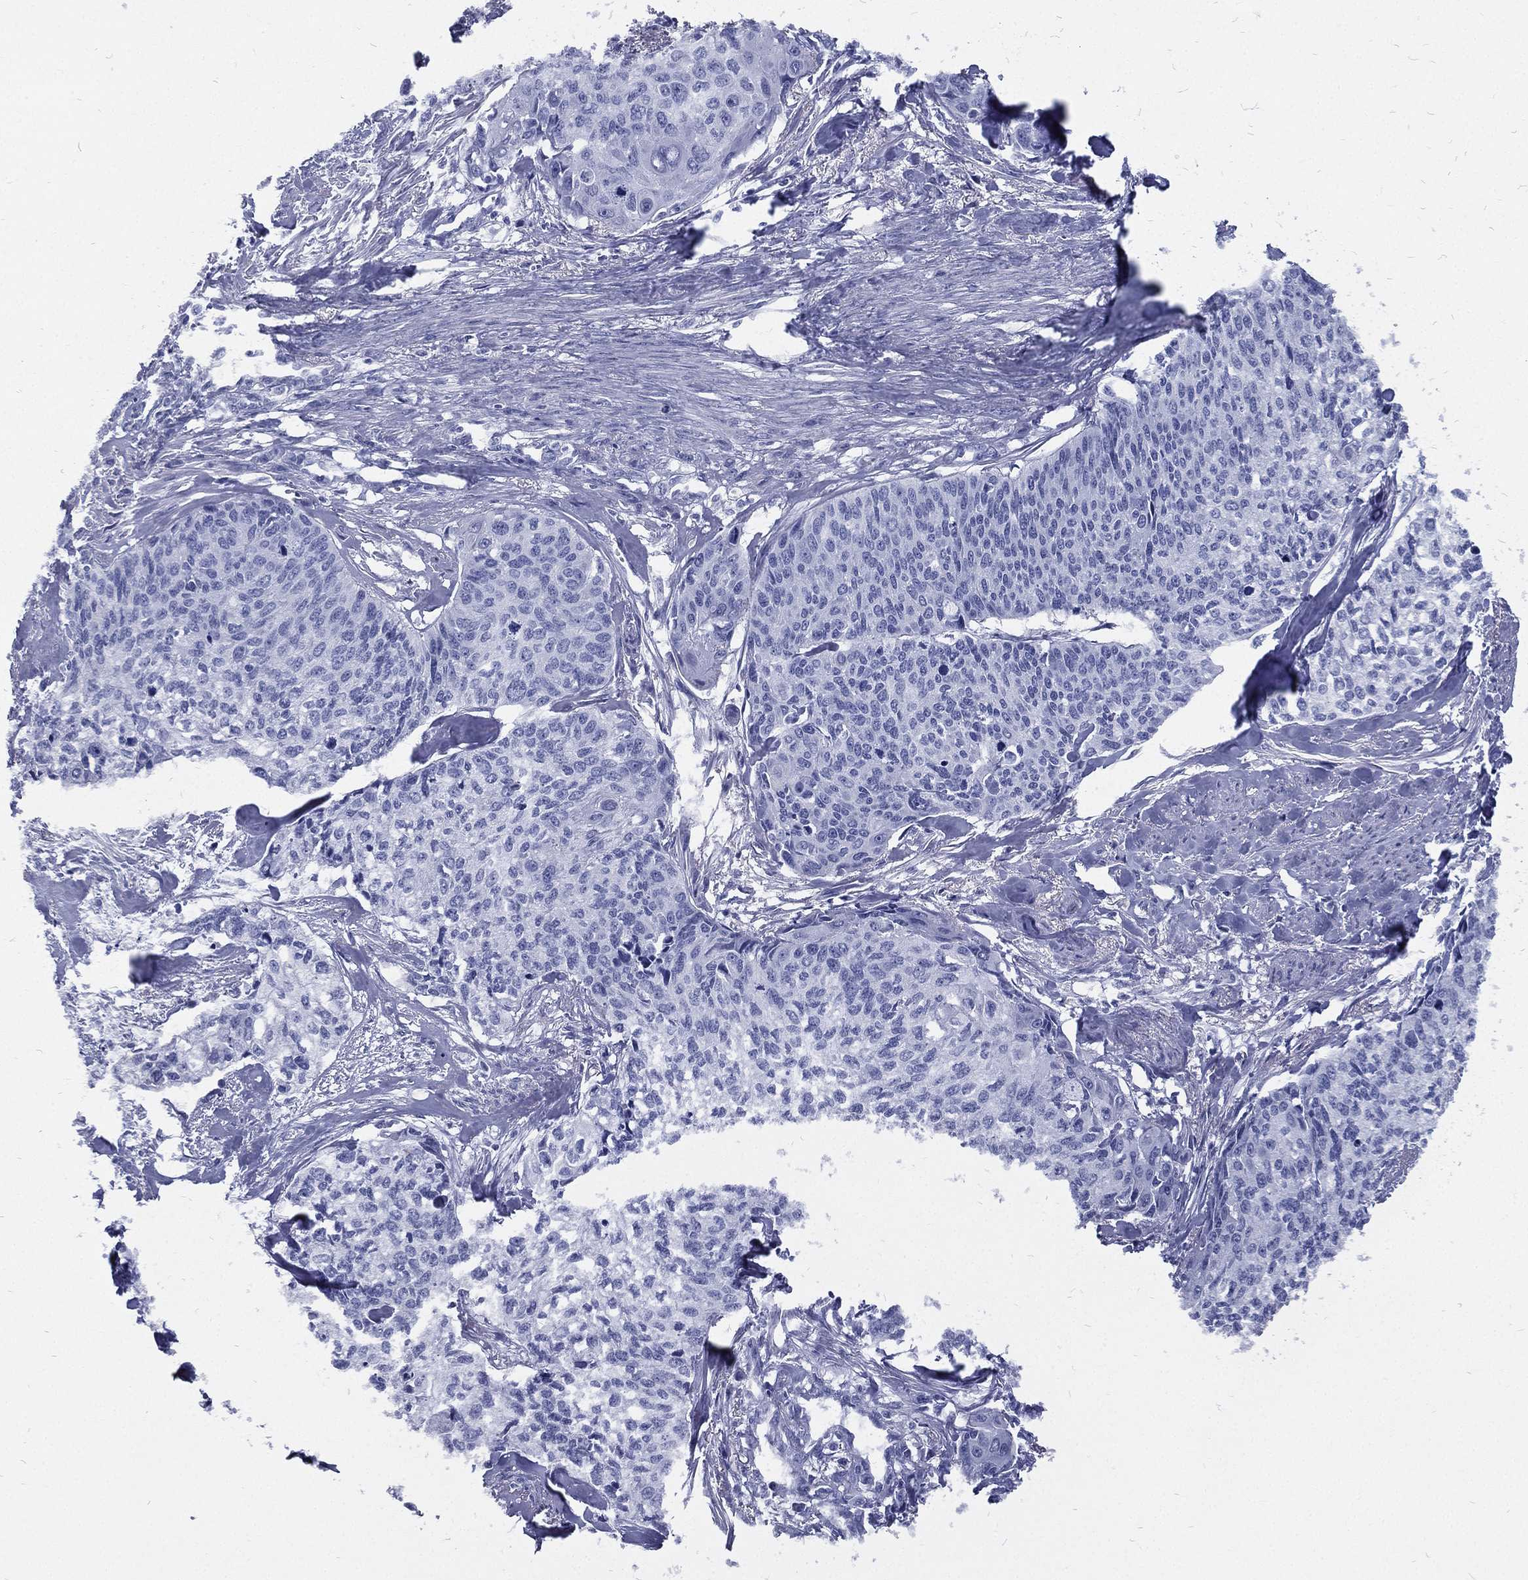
{"staining": {"intensity": "negative", "quantity": "none", "location": "none"}, "tissue": "cervical cancer", "cell_type": "Tumor cells", "image_type": "cancer", "snomed": [{"axis": "morphology", "description": "Squamous cell carcinoma, NOS"}, {"axis": "topography", "description": "Cervix"}], "caption": "The immunohistochemistry (IHC) photomicrograph has no significant staining in tumor cells of squamous cell carcinoma (cervical) tissue. (DAB immunohistochemistry (IHC) with hematoxylin counter stain).", "gene": "RSPH4A", "patient": {"sex": "female", "age": 58}}